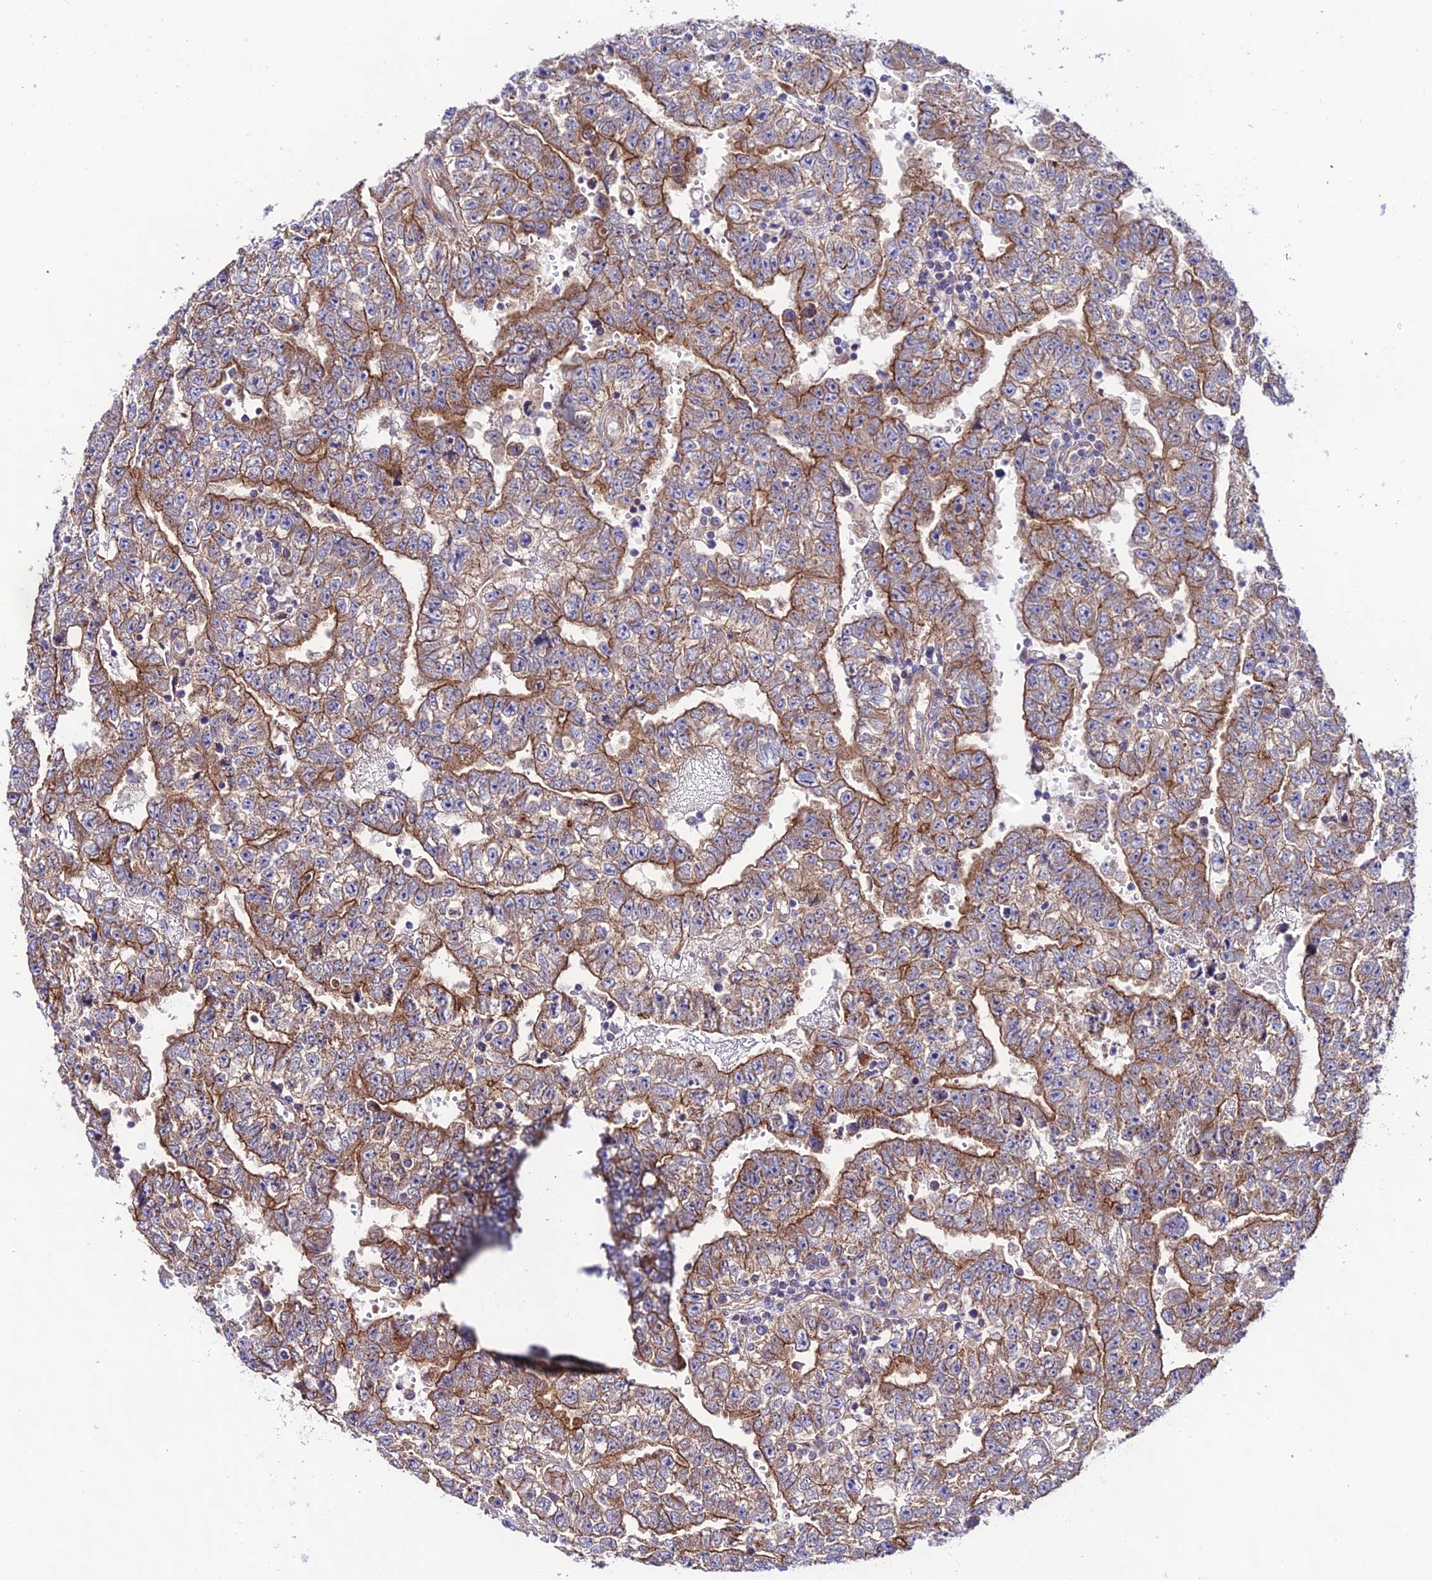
{"staining": {"intensity": "moderate", "quantity": "25%-75%", "location": "cytoplasmic/membranous"}, "tissue": "testis cancer", "cell_type": "Tumor cells", "image_type": "cancer", "snomed": [{"axis": "morphology", "description": "Carcinoma, Embryonal, NOS"}, {"axis": "topography", "description": "Testis"}], "caption": "Testis cancer stained with a protein marker demonstrates moderate staining in tumor cells.", "gene": "LACTB2", "patient": {"sex": "male", "age": 25}}